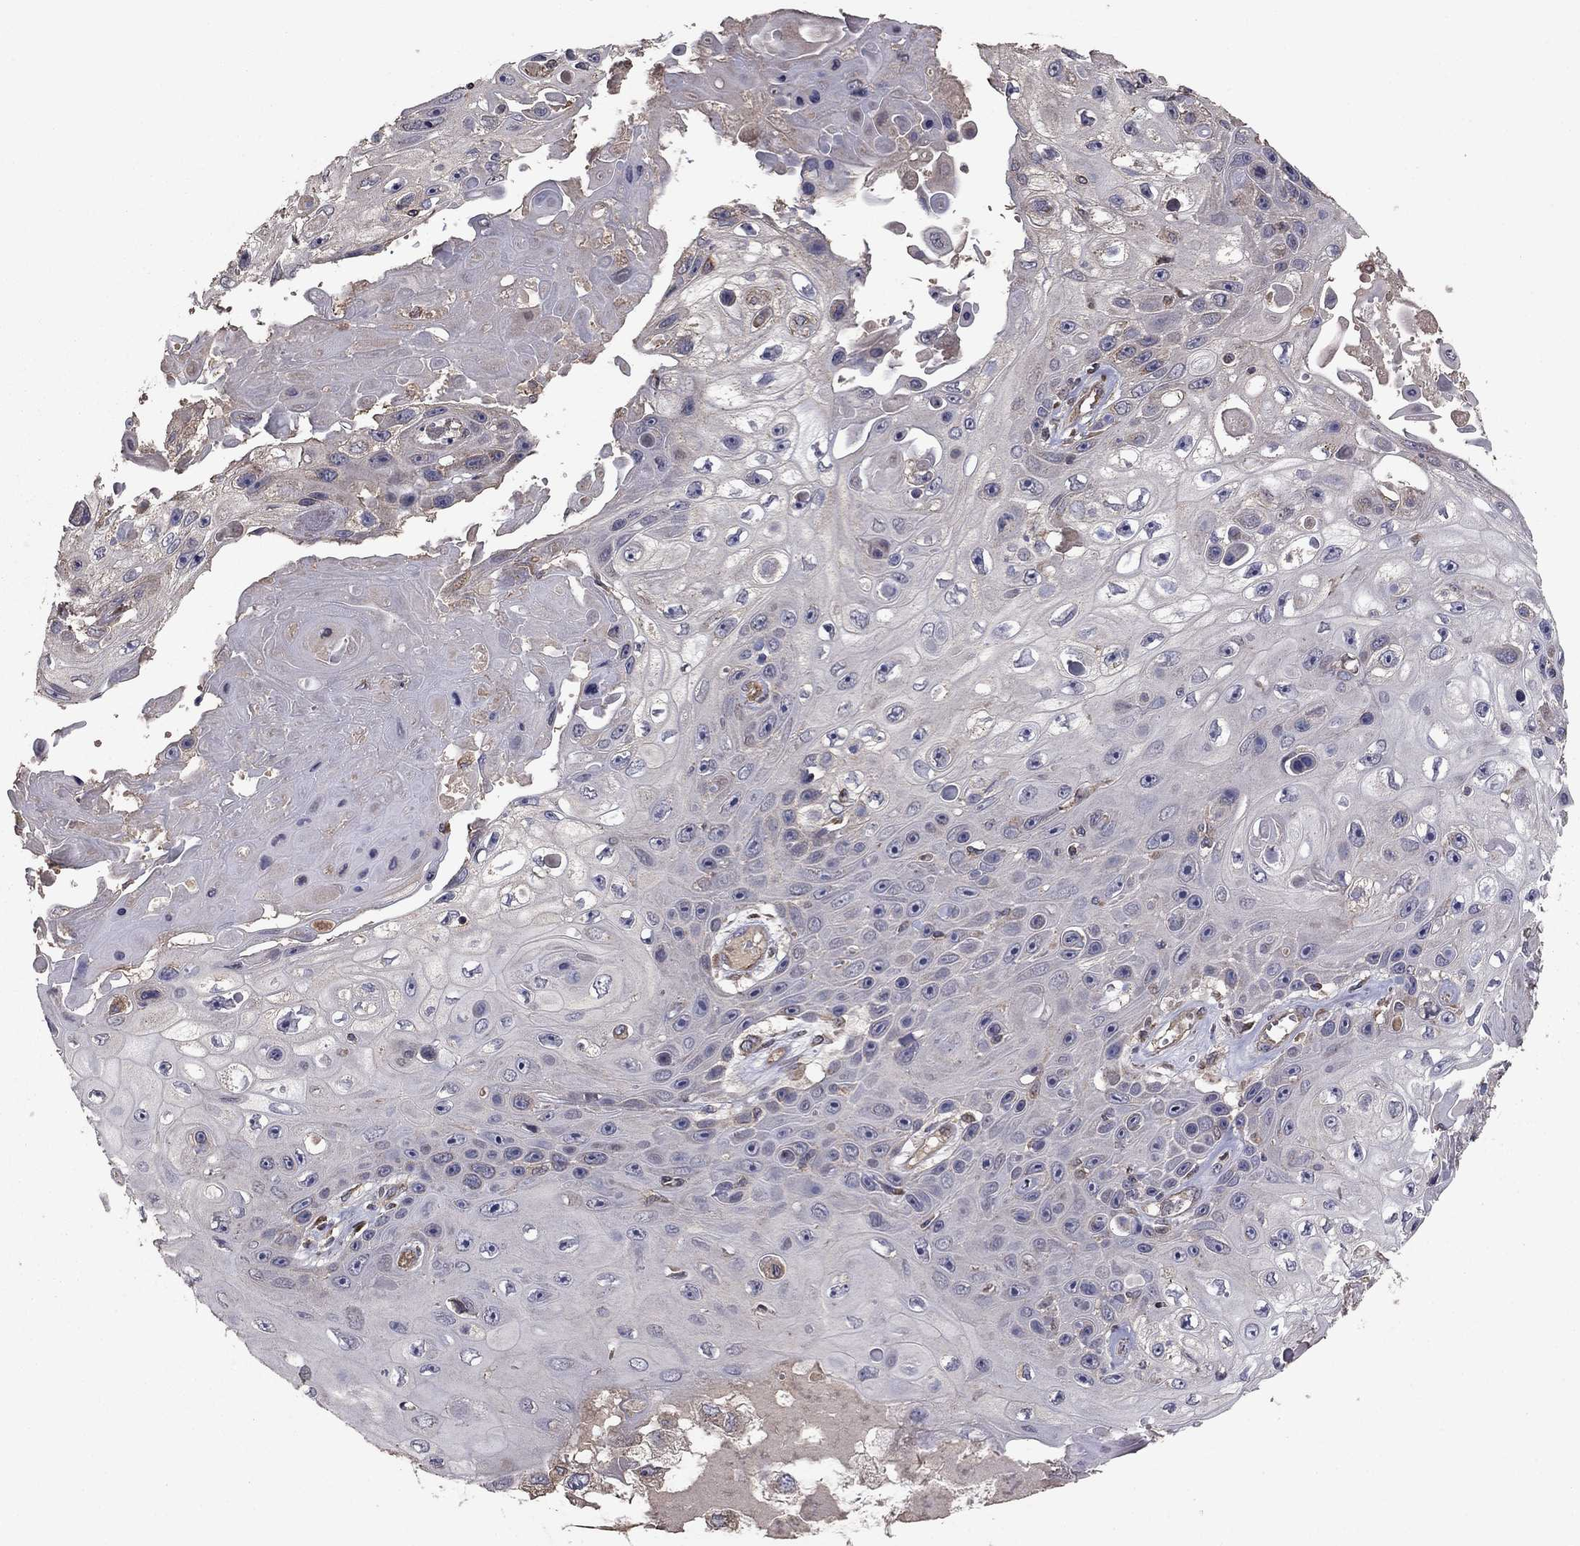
{"staining": {"intensity": "negative", "quantity": "none", "location": "none"}, "tissue": "skin cancer", "cell_type": "Tumor cells", "image_type": "cancer", "snomed": [{"axis": "morphology", "description": "Squamous cell carcinoma, NOS"}, {"axis": "topography", "description": "Skin"}], "caption": "Human skin cancer stained for a protein using immunohistochemistry reveals no staining in tumor cells.", "gene": "FLT4", "patient": {"sex": "male", "age": 82}}